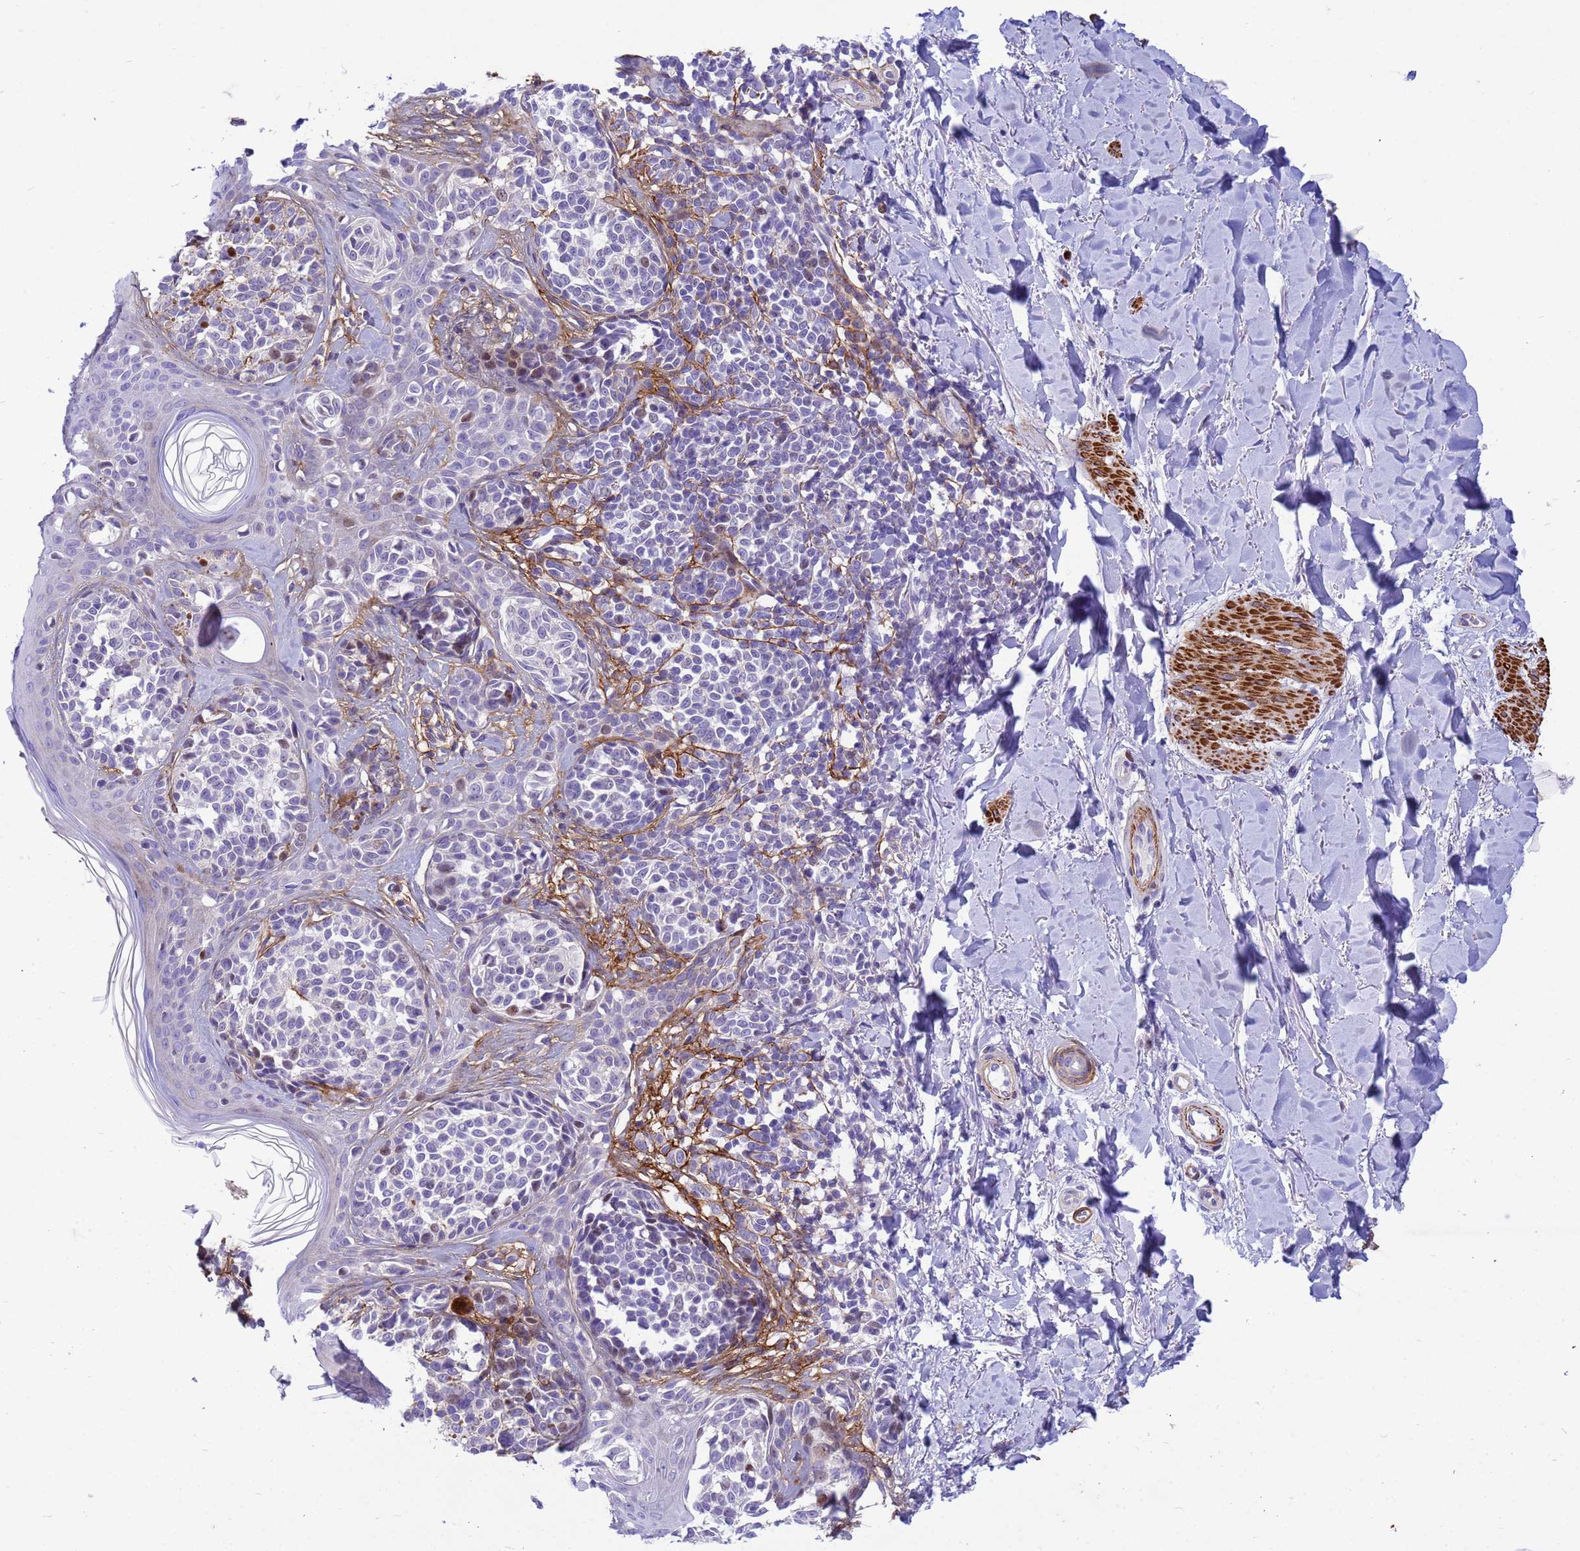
{"staining": {"intensity": "negative", "quantity": "none", "location": "none"}, "tissue": "melanoma", "cell_type": "Tumor cells", "image_type": "cancer", "snomed": [{"axis": "morphology", "description": "Malignant melanoma, NOS"}, {"axis": "topography", "description": "Skin of upper extremity"}], "caption": "IHC of human melanoma reveals no expression in tumor cells.", "gene": "P2RX7", "patient": {"sex": "male", "age": 40}}